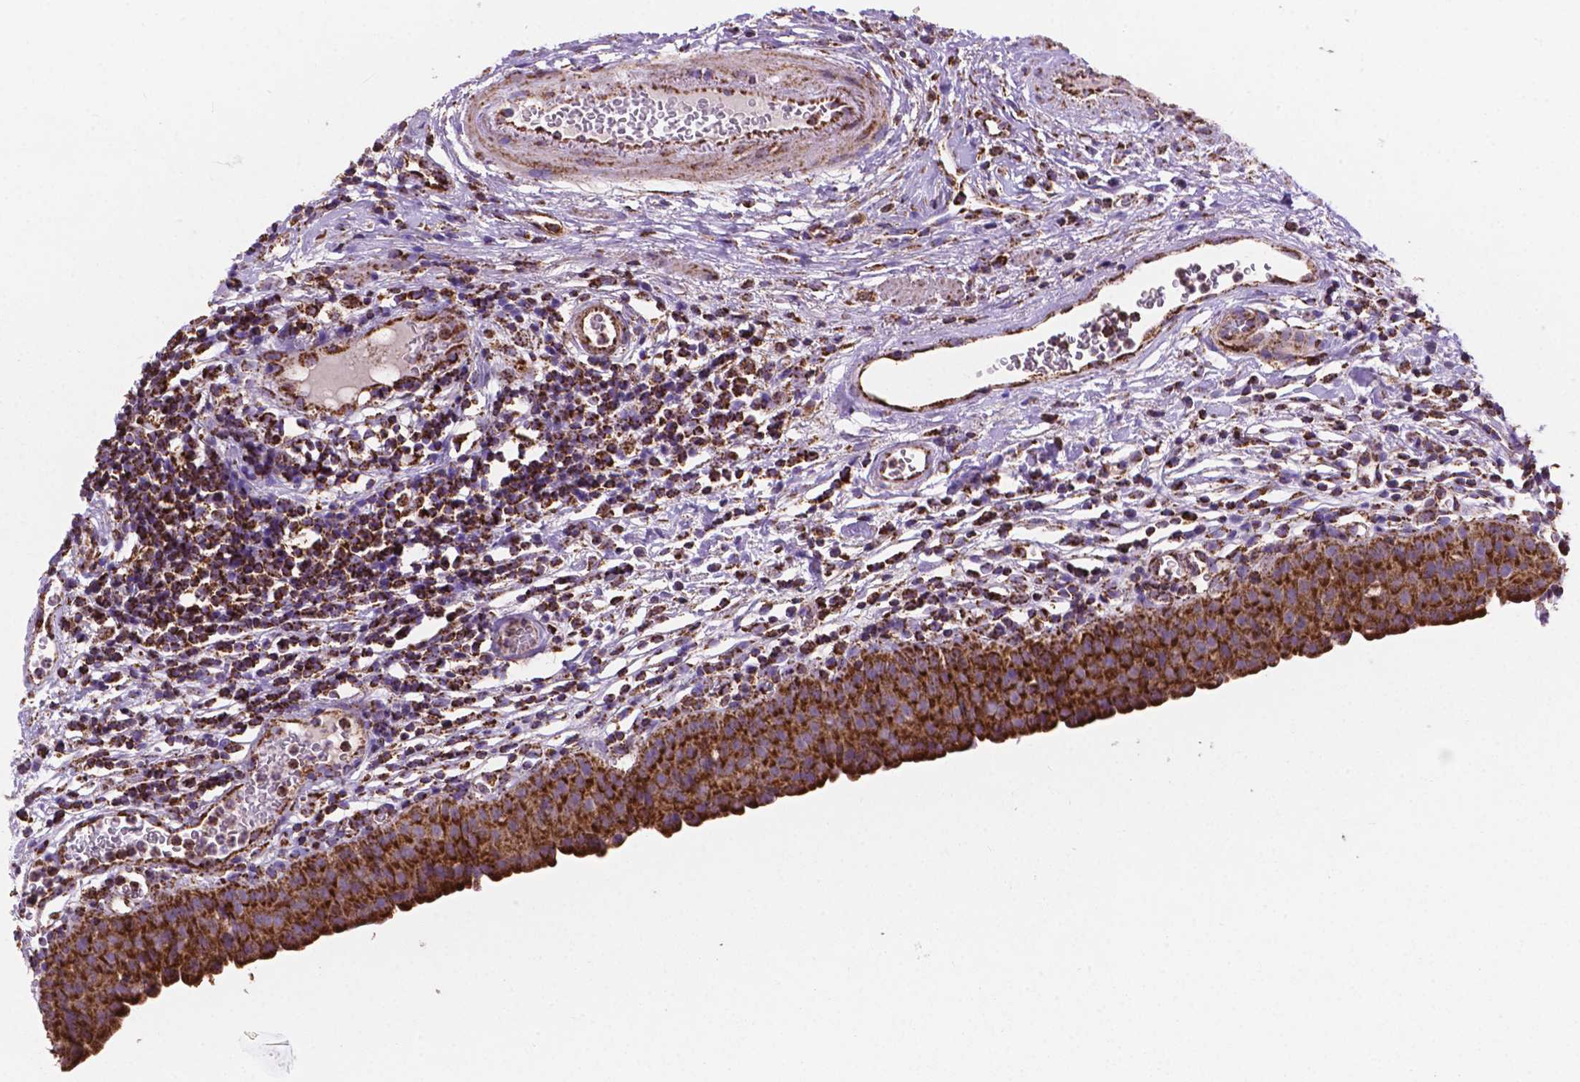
{"staining": {"intensity": "strong", "quantity": ">75%", "location": "cytoplasmic/membranous"}, "tissue": "urinary bladder", "cell_type": "Urothelial cells", "image_type": "normal", "snomed": [{"axis": "morphology", "description": "Normal tissue, NOS"}, {"axis": "morphology", "description": "Inflammation, NOS"}, {"axis": "topography", "description": "Urinary bladder"}], "caption": "A micrograph showing strong cytoplasmic/membranous positivity in about >75% of urothelial cells in unremarkable urinary bladder, as visualized by brown immunohistochemical staining.", "gene": "HSPD1", "patient": {"sex": "male", "age": 57}}